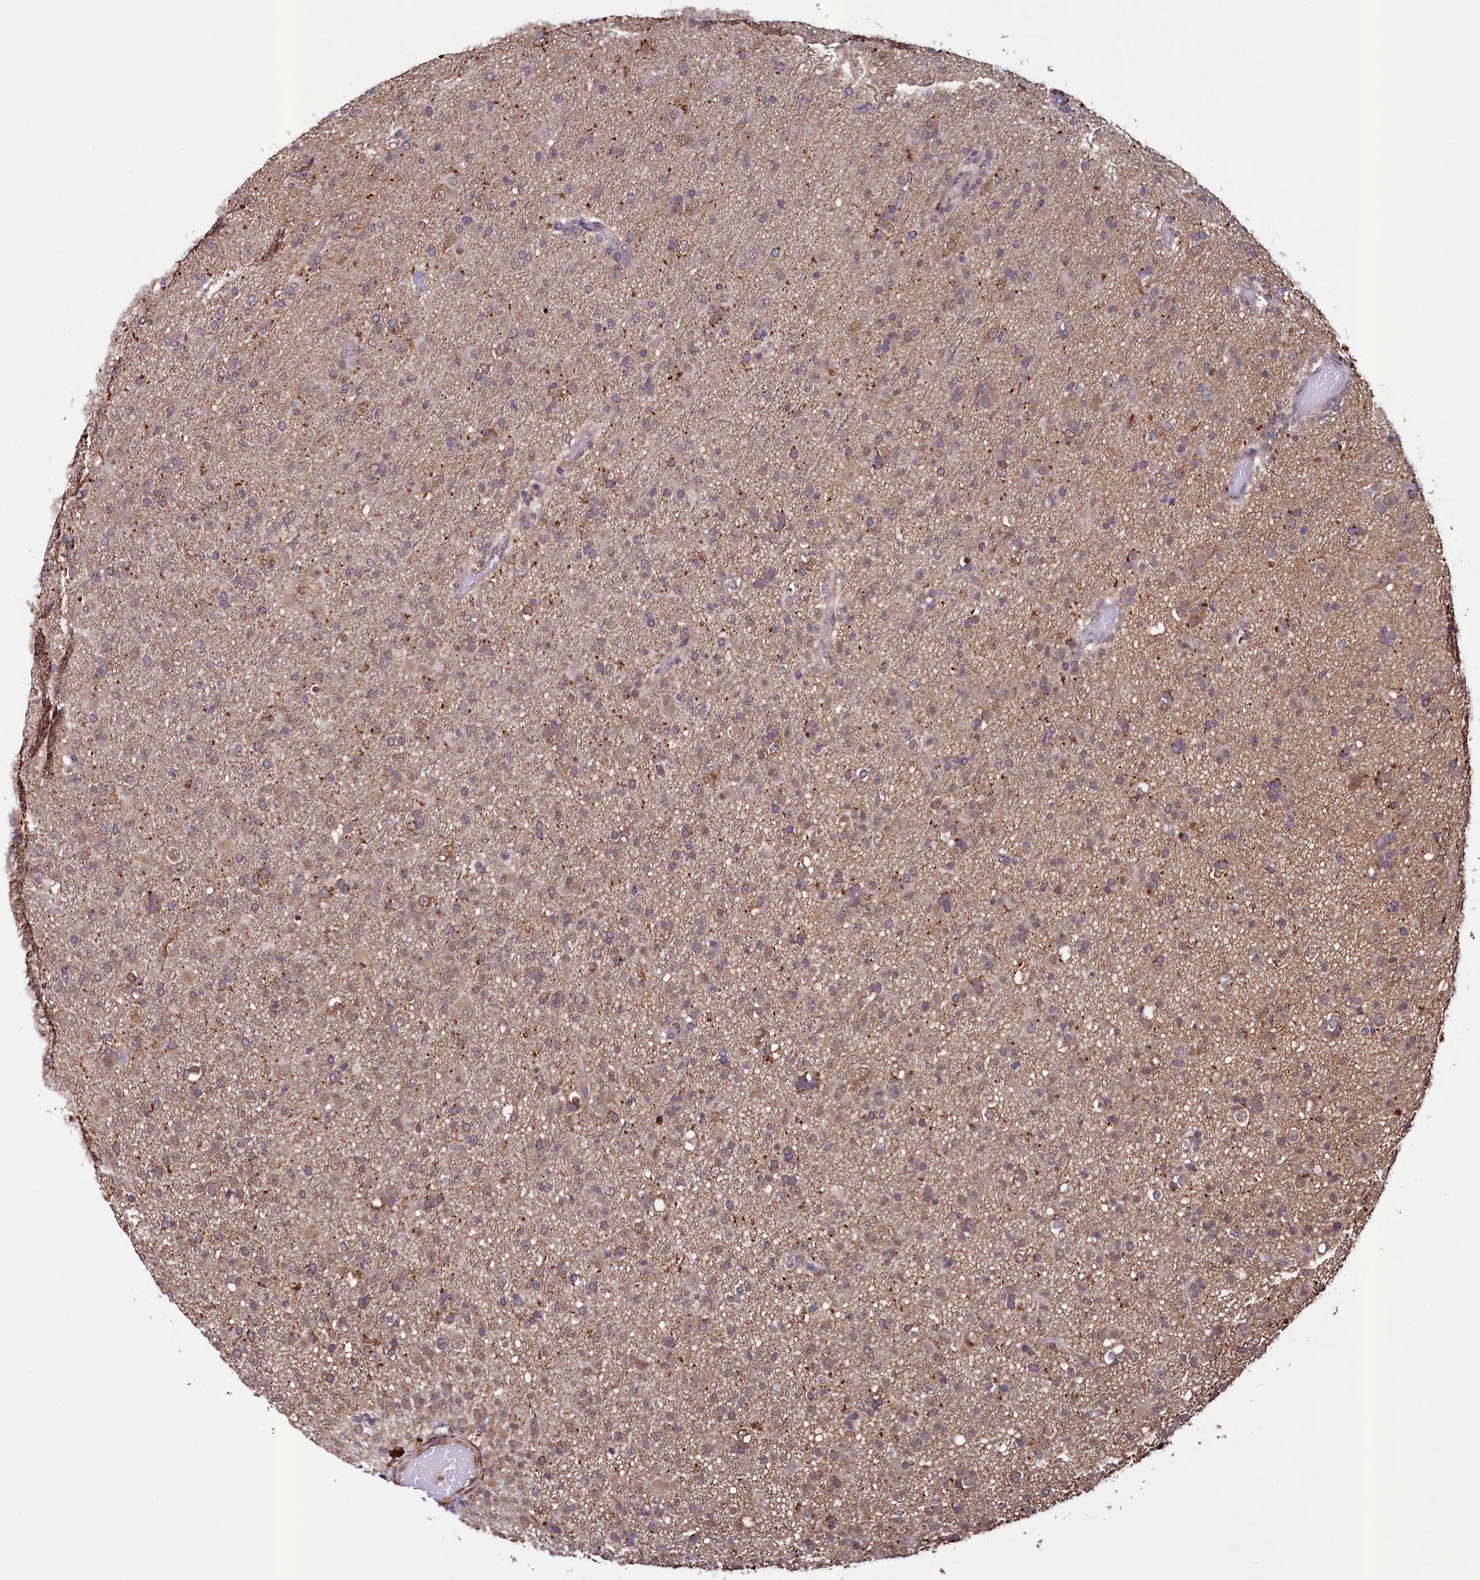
{"staining": {"intensity": "weak", "quantity": "25%-75%", "location": "cytoplasmic/membranous,nuclear"}, "tissue": "glioma", "cell_type": "Tumor cells", "image_type": "cancer", "snomed": [{"axis": "morphology", "description": "Glioma, malignant, Low grade"}, {"axis": "topography", "description": "Brain"}], "caption": "A high-resolution photomicrograph shows IHC staining of malignant glioma (low-grade), which exhibits weak cytoplasmic/membranous and nuclear expression in about 25%-75% of tumor cells.", "gene": "LEO1", "patient": {"sex": "male", "age": 65}}